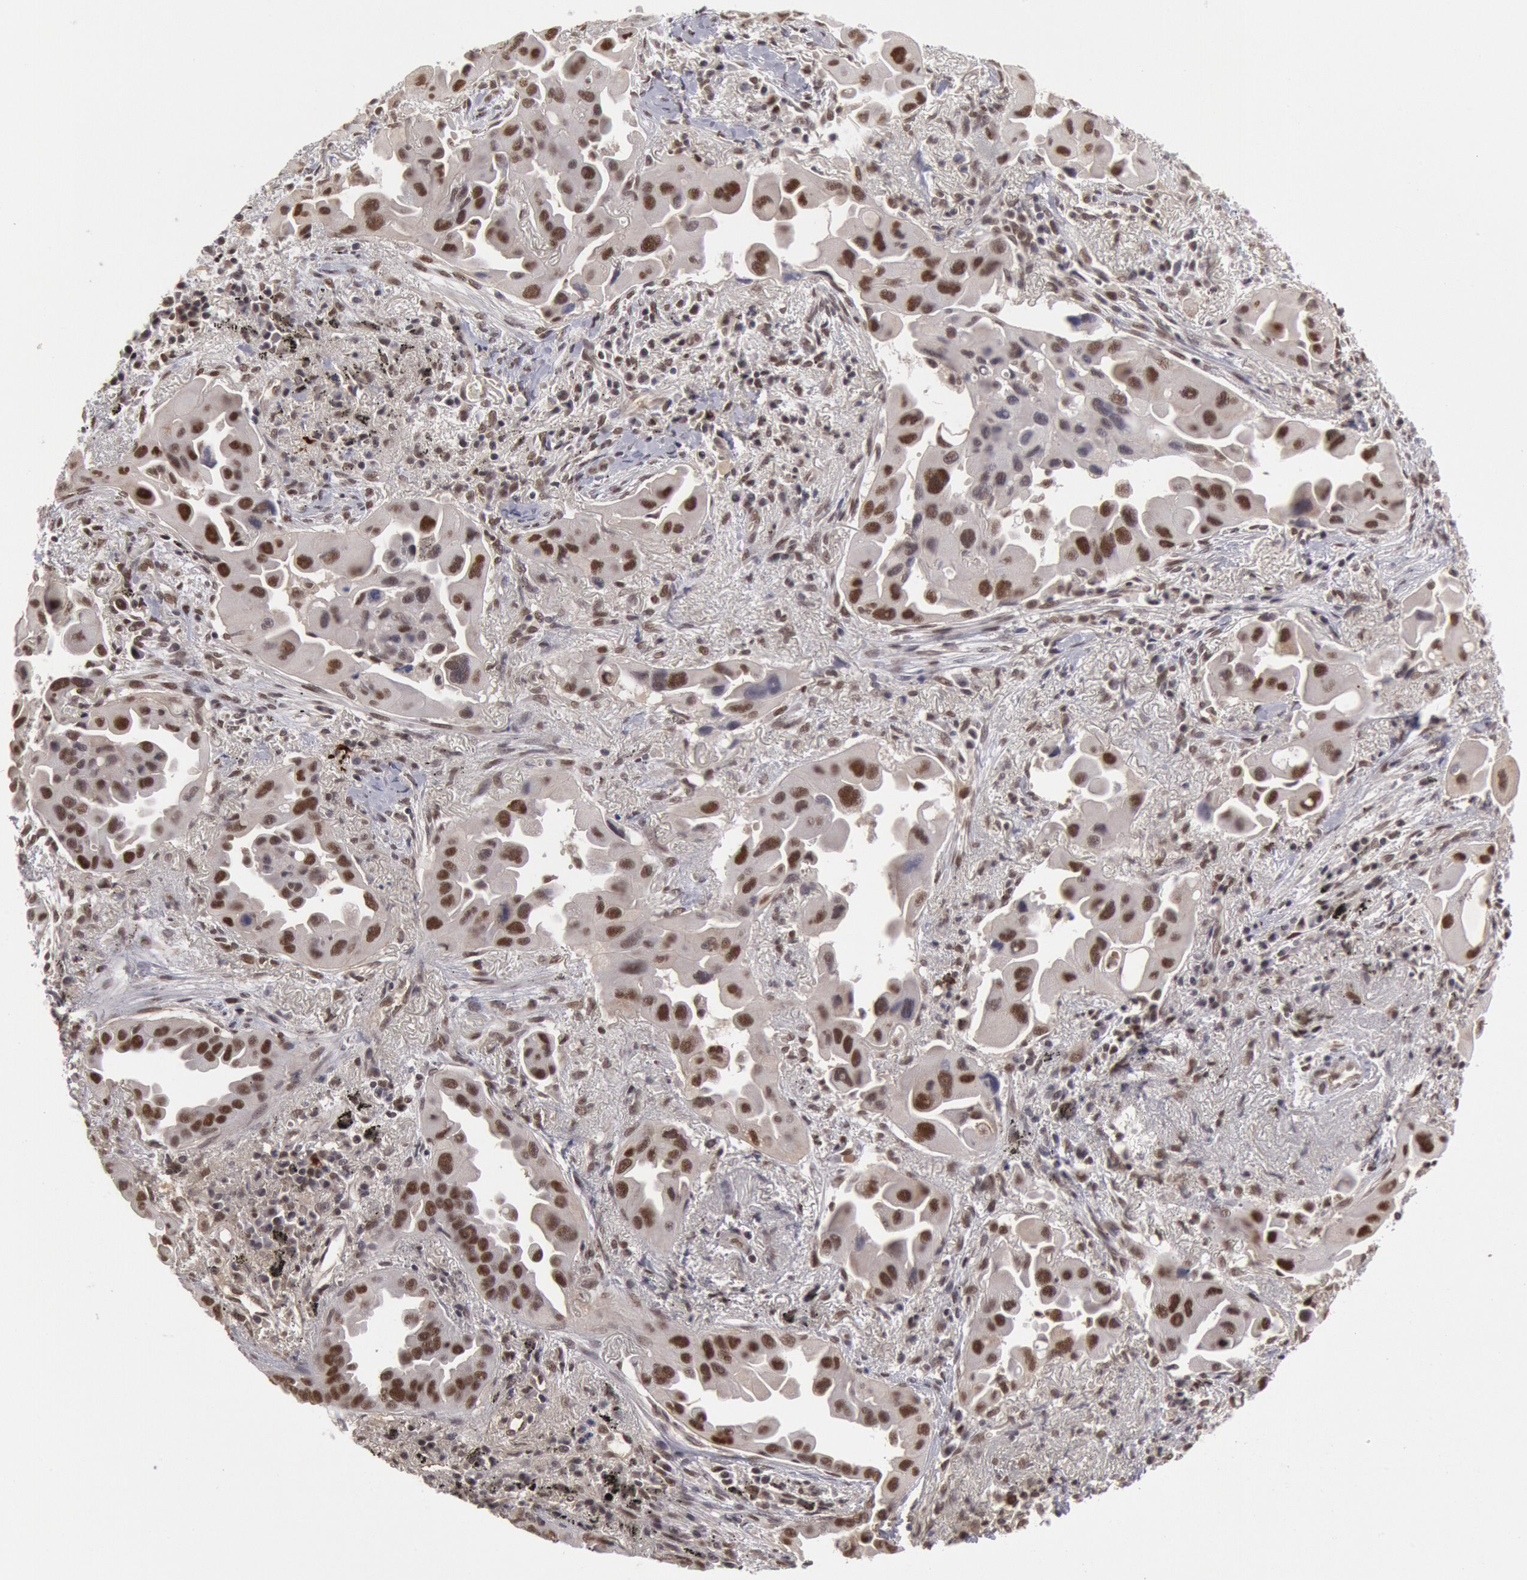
{"staining": {"intensity": "weak", "quantity": ">75%", "location": "nuclear"}, "tissue": "lung cancer", "cell_type": "Tumor cells", "image_type": "cancer", "snomed": [{"axis": "morphology", "description": "Adenocarcinoma, NOS"}, {"axis": "topography", "description": "Lung"}], "caption": "Weak nuclear protein staining is identified in about >75% of tumor cells in lung cancer (adenocarcinoma). Nuclei are stained in blue.", "gene": "PPP4R3B", "patient": {"sex": "male", "age": 68}}